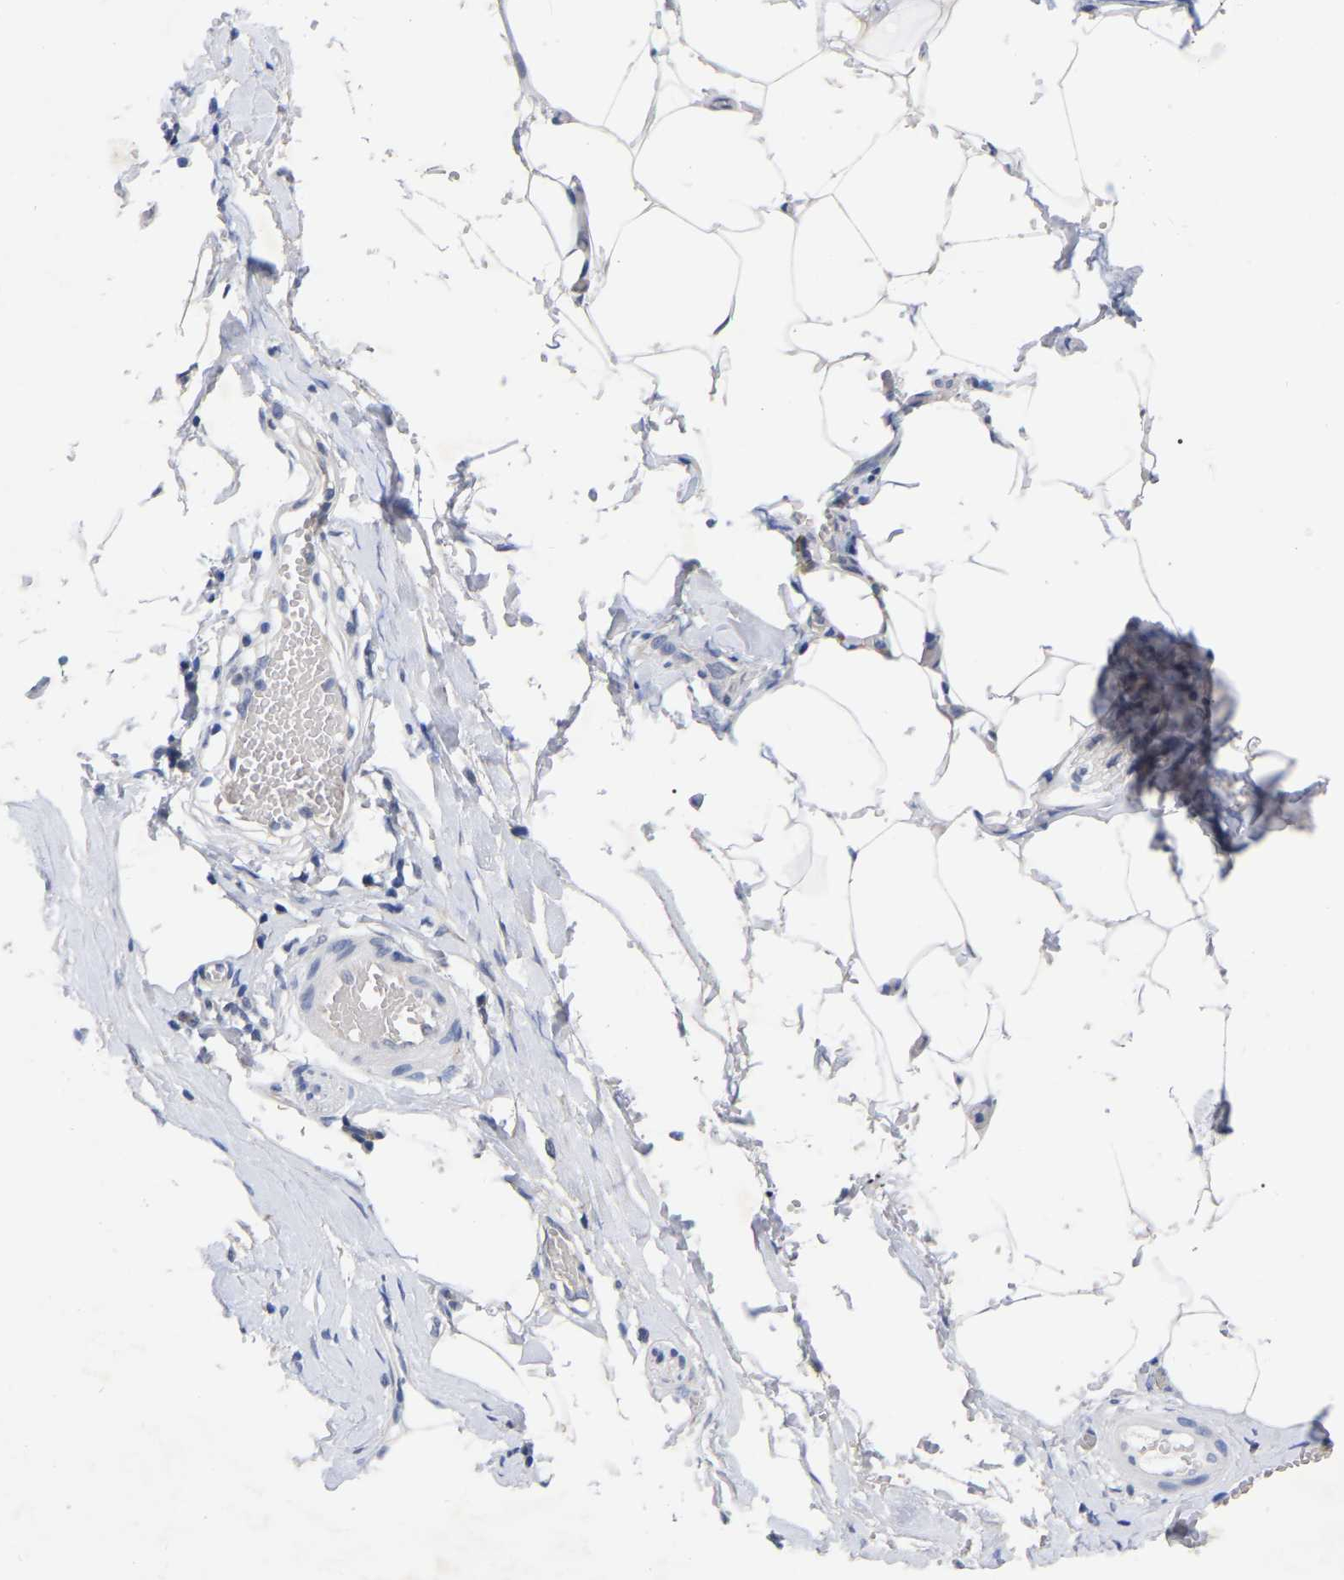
{"staining": {"intensity": "negative", "quantity": "none", "location": "none"}, "tissue": "adipose tissue", "cell_type": "Adipocytes", "image_type": "normal", "snomed": [{"axis": "morphology", "description": "Normal tissue, NOS"}, {"axis": "morphology", "description": "Adenocarcinoma, NOS"}, {"axis": "topography", "description": "Colon"}, {"axis": "topography", "description": "Peripheral nerve tissue"}], "caption": "A micrograph of human adipose tissue is negative for staining in adipocytes.", "gene": "UBE4B", "patient": {"sex": "male", "age": 14}}